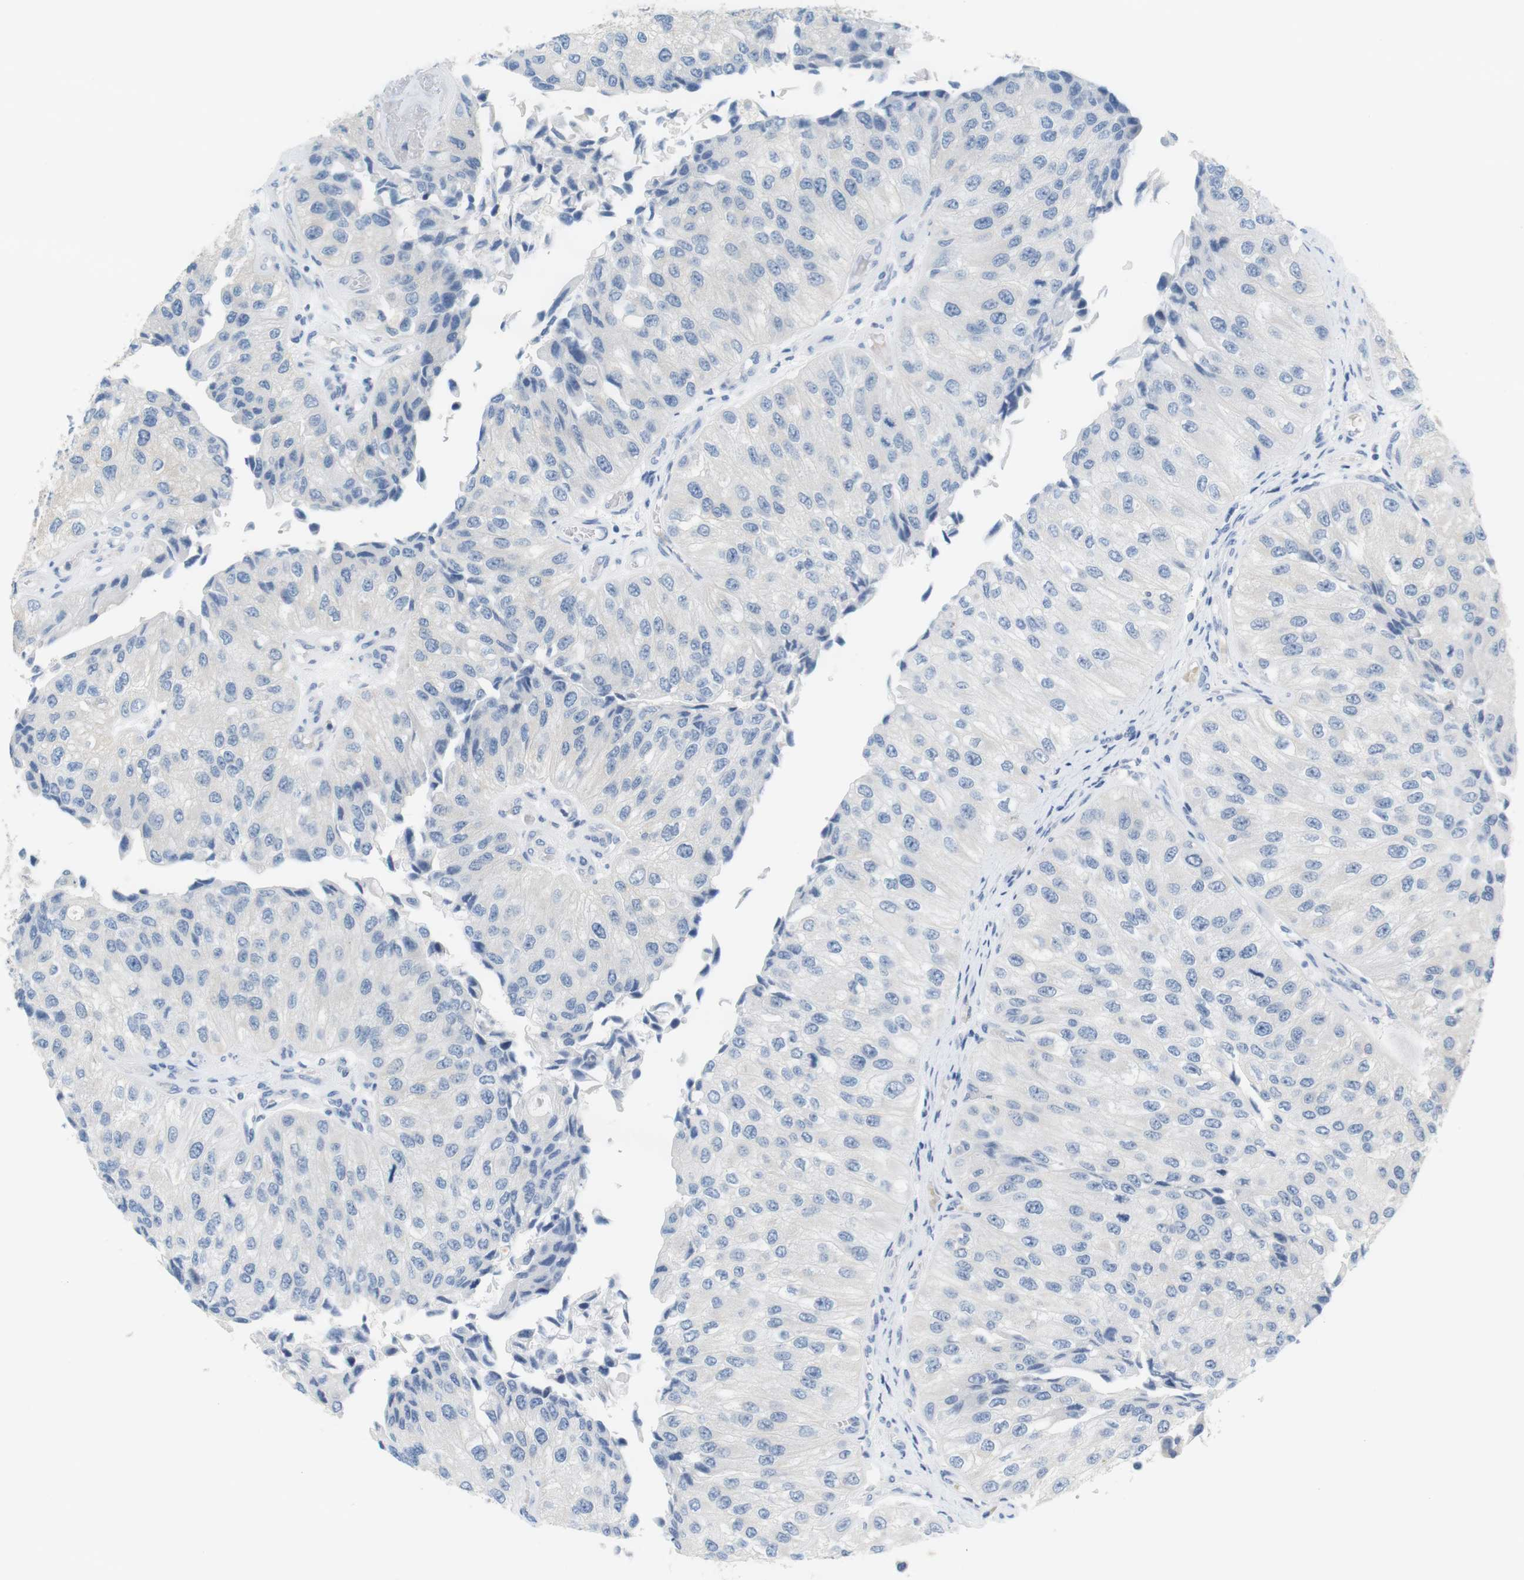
{"staining": {"intensity": "negative", "quantity": "none", "location": "none"}, "tissue": "urothelial cancer", "cell_type": "Tumor cells", "image_type": "cancer", "snomed": [{"axis": "morphology", "description": "Urothelial carcinoma, High grade"}, {"axis": "topography", "description": "Kidney"}, {"axis": "topography", "description": "Urinary bladder"}], "caption": "Photomicrograph shows no significant protein expression in tumor cells of urothelial cancer. The staining was performed using DAB to visualize the protein expression in brown, while the nuclei were stained in blue with hematoxylin (Magnification: 20x).", "gene": "LRRK2", "patient": {"sex": "male", "age": 77}}